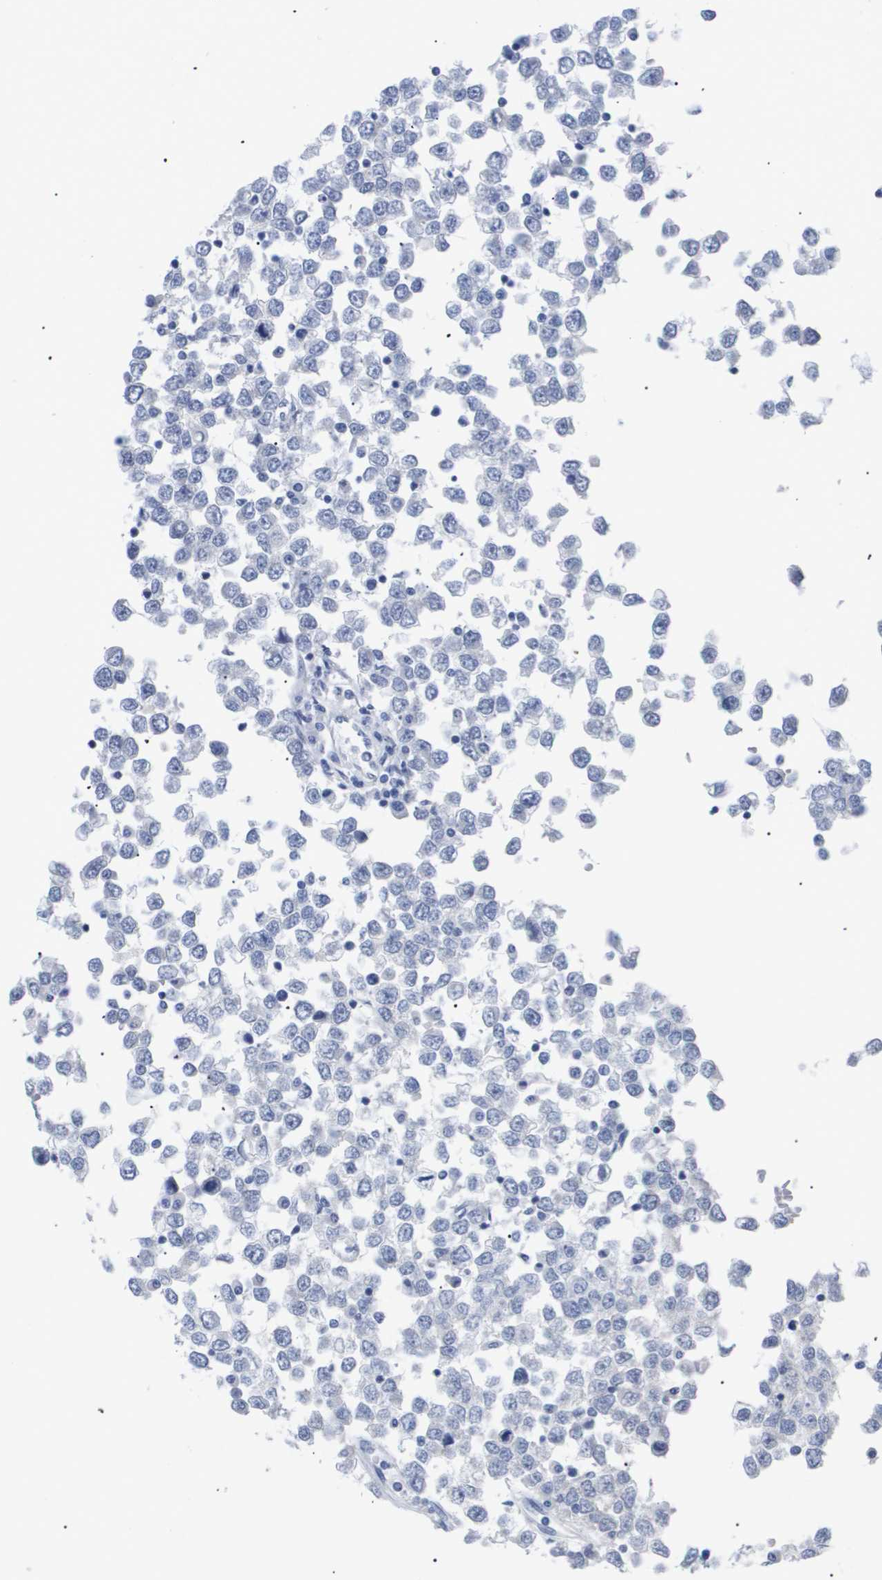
{"staining": {"intensity": "negative", "quantity": "none", "location": "none"}, "tissue": "testis cancer", "cell_type": "Tumor cells", "image_type": "cancer", "snomed": [{"axis": "morphology", "description": "Seminoma, NOS"}, {"axis": "topography", "description": "Testis"}], "caption": "Tumor cells show no significant positivity in seminoma (testis).", "gene": "CAV3", "patient": {"sex": "male", "age": 65}}